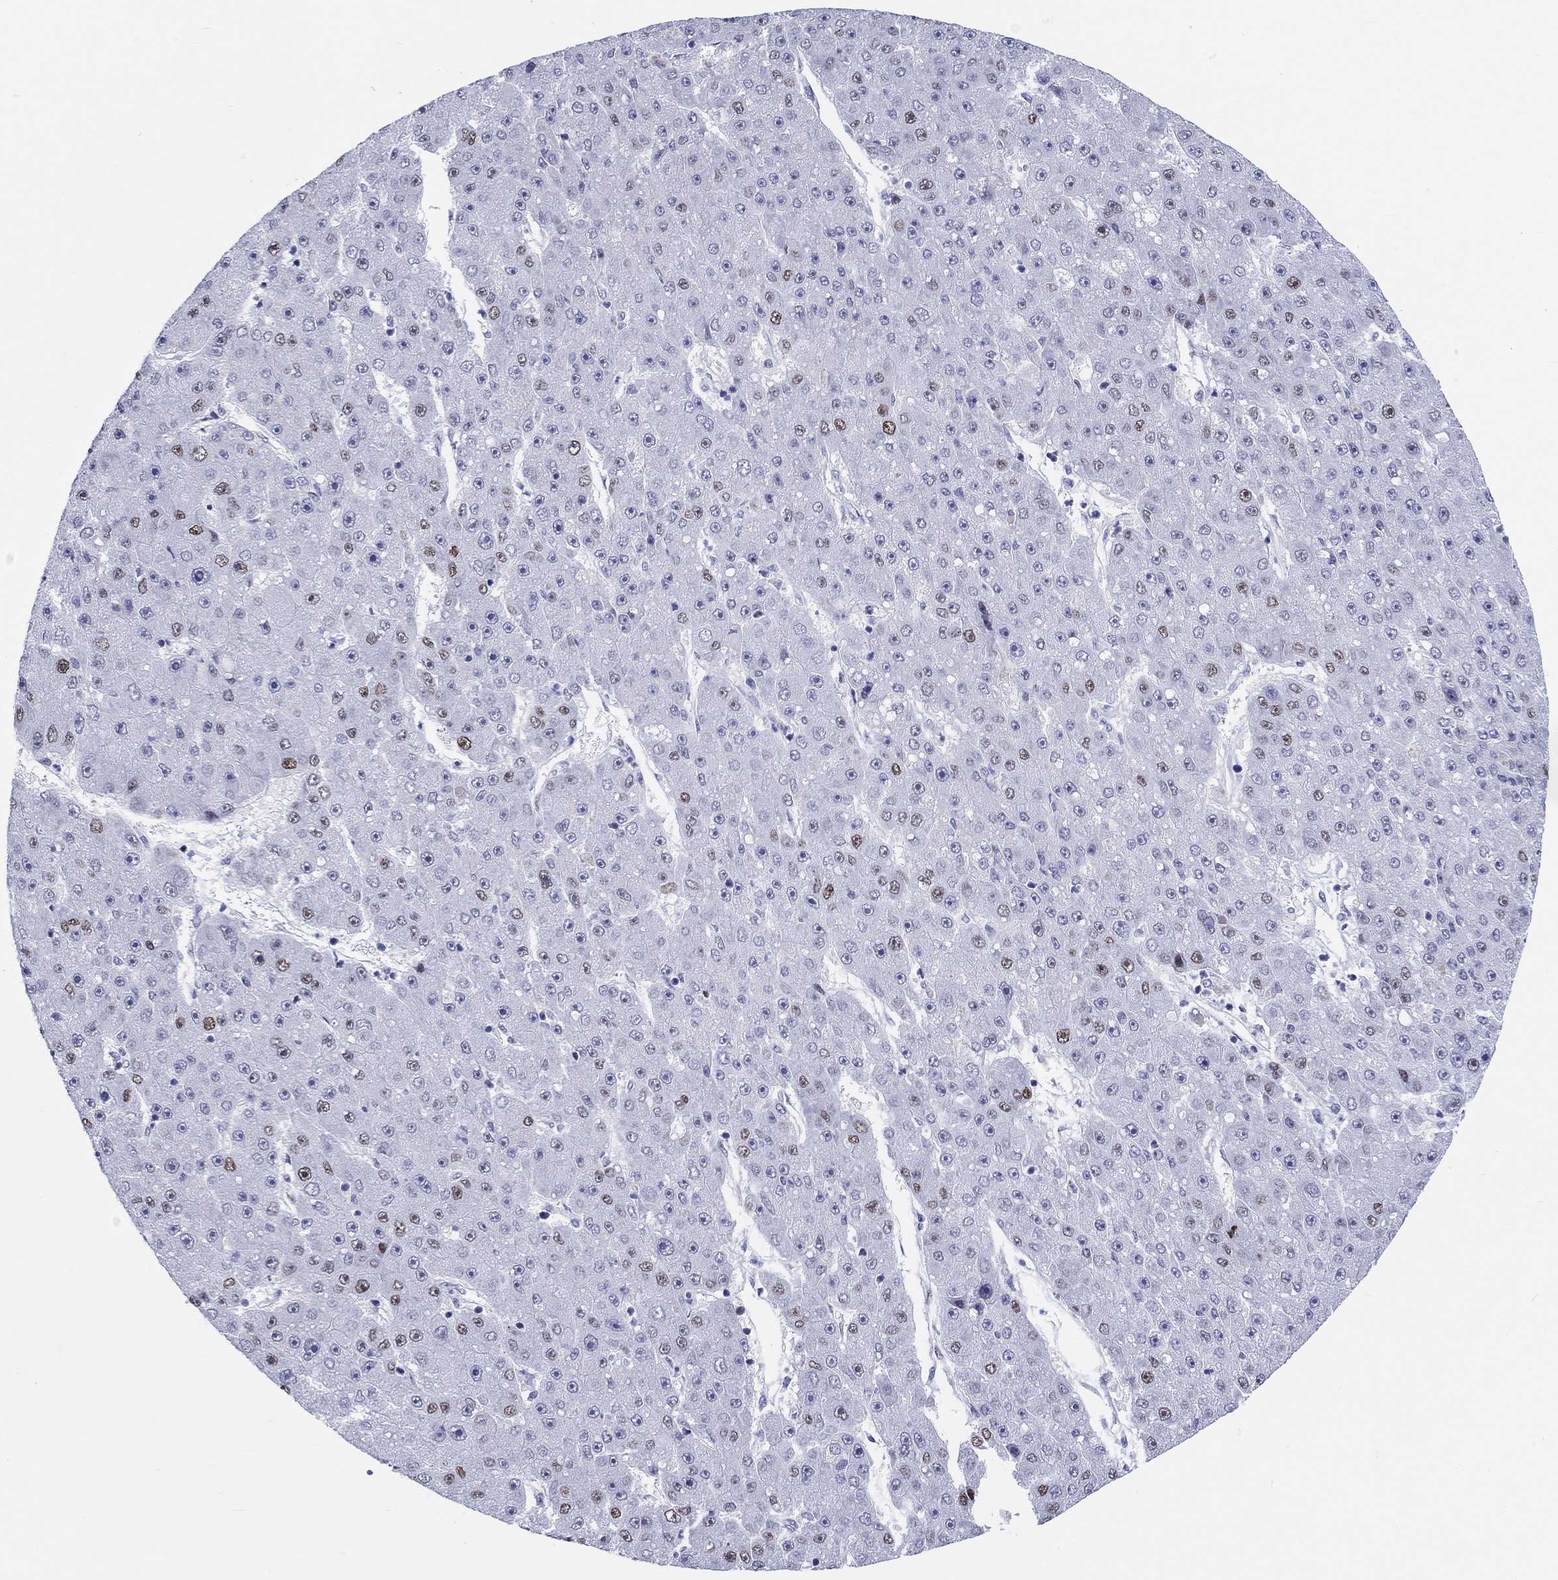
{"staining": {"intensity": "moderate", "quantity": "<25%", "location": "nuclear"}, "tissue": "liver cancer", "cell_type": "Tumor cells", "image_type": "cancer", "snomed": [{"axis": "morphology", "description": "Carcinoma, Hepatocellular, NOS"}, {"axis": "topography", "description": "Liver"}], "caption": "Liver cancer stained with DAB (3,3'-diaminobenzidine) immunohistochemistry (IHC) shows low levels of moderate nuclear positivity in about <25% of tumor cells.", "gene": "H1-1", "patient": {"sex": "male", "age": 67}}